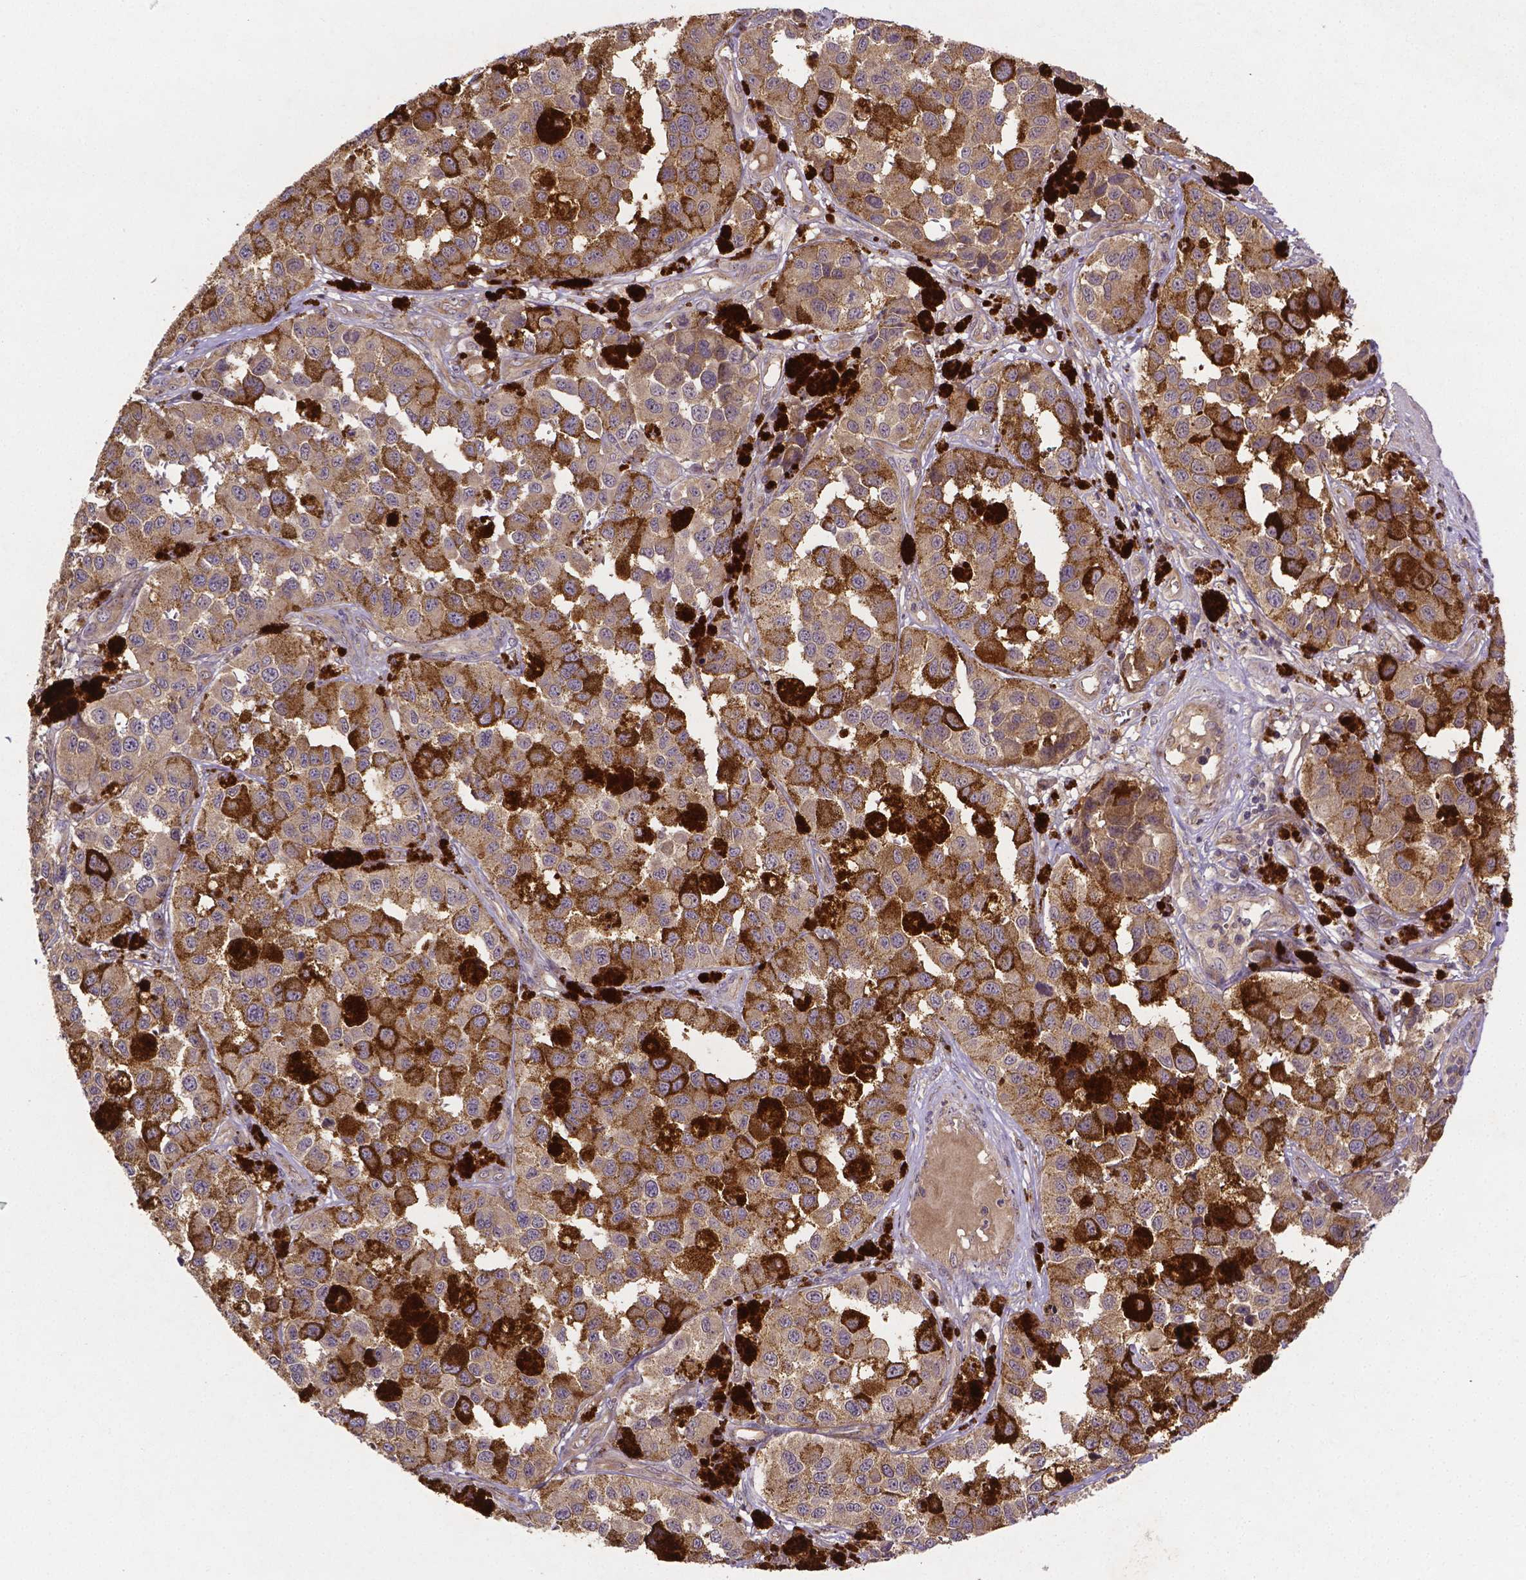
{"staining": {"intensity": "weak", "quantity": ">75%", "location": "cytoplasmic/membranous"}, "tissue": "melanoma", "cell_type": "Tumor cells", "image_type": "cancer", "snomed": [{"axis": "morphology", "description": "Malignant melanoma, NOS"}, {"axis": "topography", "description": "Skin"}], "caption": "Immunohistochemical staining of human malignant melanoma shows low levels of weak cytoplasmic/membranous expression in approximately >75% of tumor cells.", "gene": "RNF123", "patient": {"sex": "female", "age": 58}}